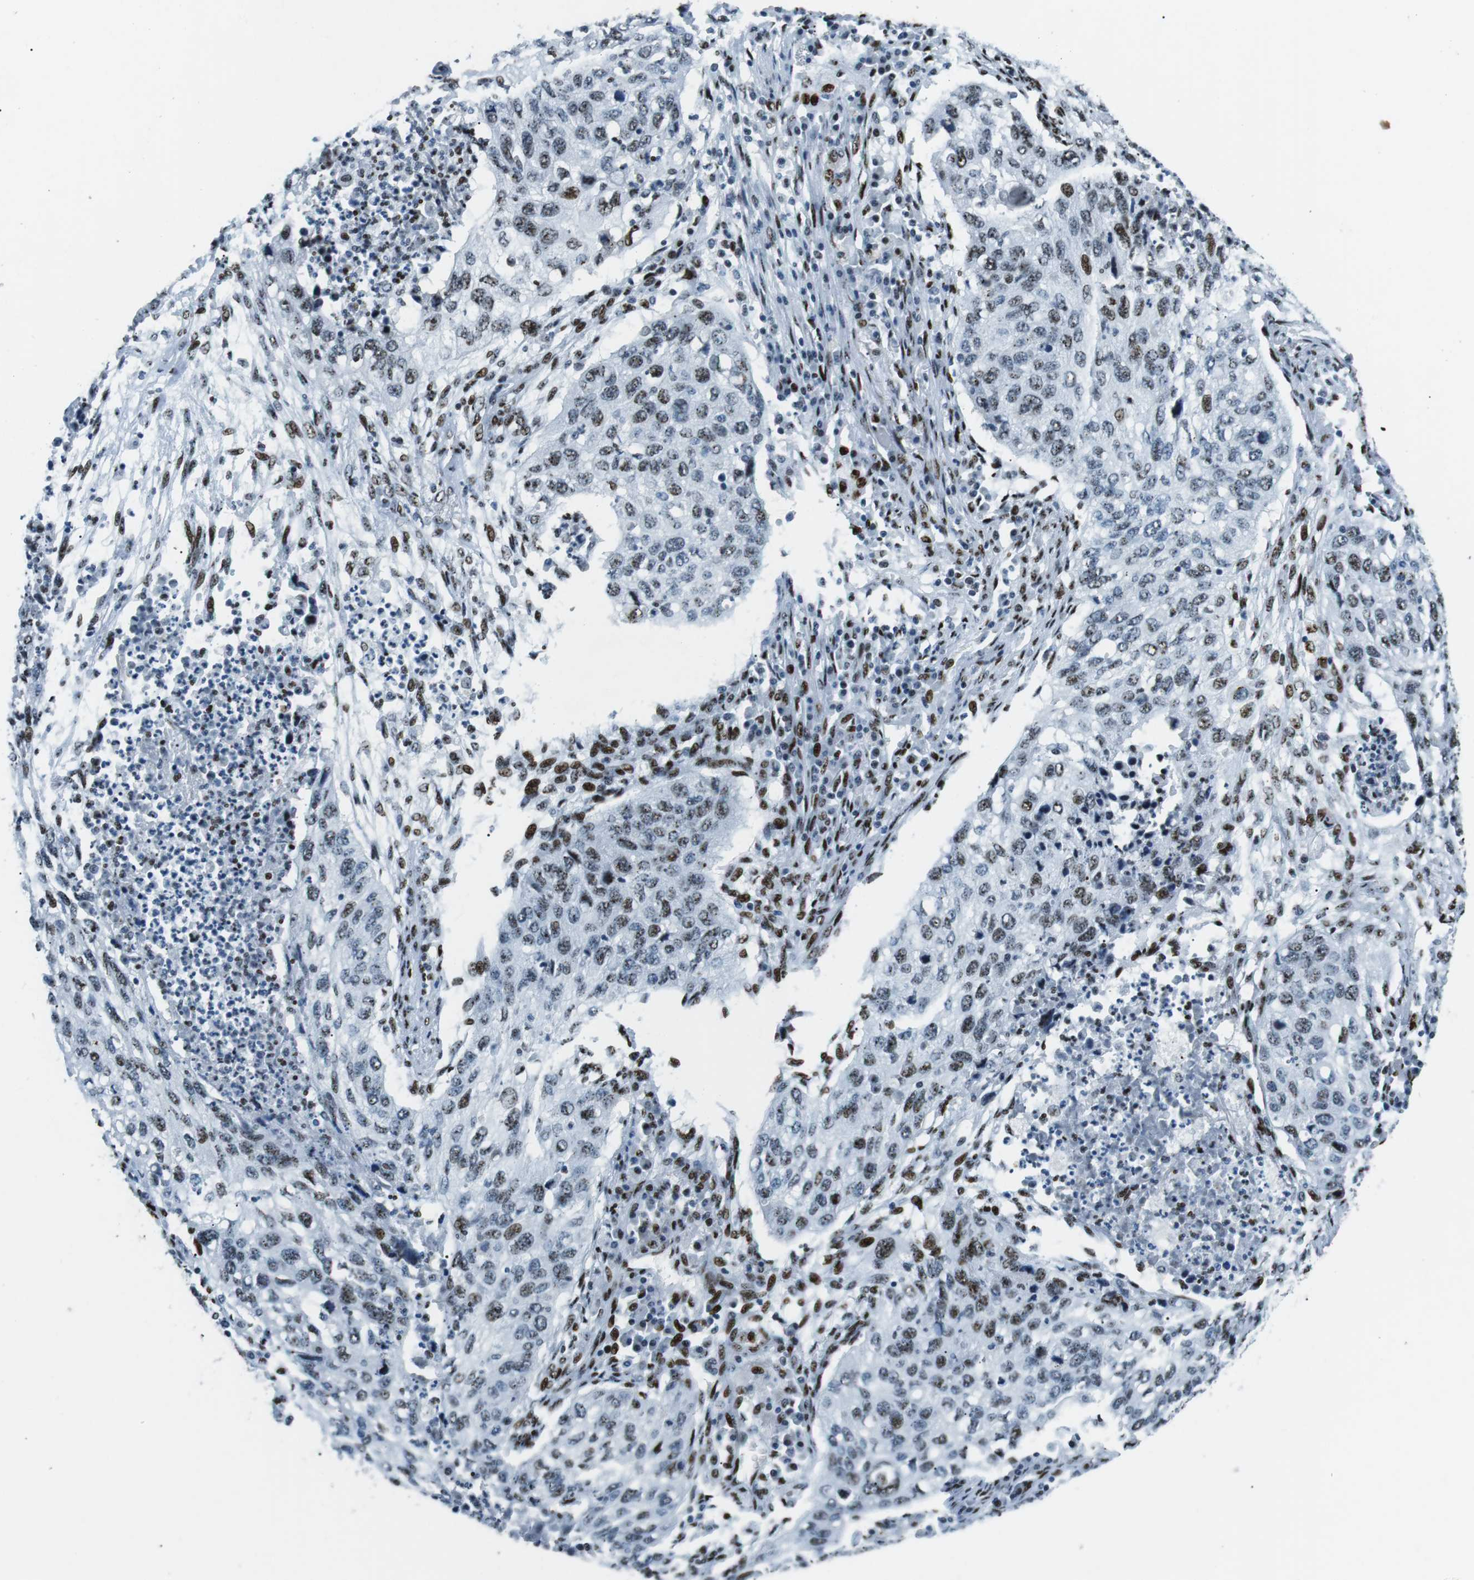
{"staining": {"intensity": "weak", "quantity": ">75%", "location": "nuclear"}, "tissue": "lung cancer", "cell_type": "Tumor cells", "image_type": "cancer", "snomed": [{"axis": "morphology", "description": "Squamous cell carcinoma, NOS"}, {"axis": "topography", "description": "Lung"}], "caption": "Protein expression by immunohistochemistry shows weak nuclear staining in approximately >75% of tumor cells in lung squamous cell carcinoma. (DAB IHC with brightfield microscopy, high magnification).", "gene": "PML", "patient": {"sex": "female", "age": 63}}